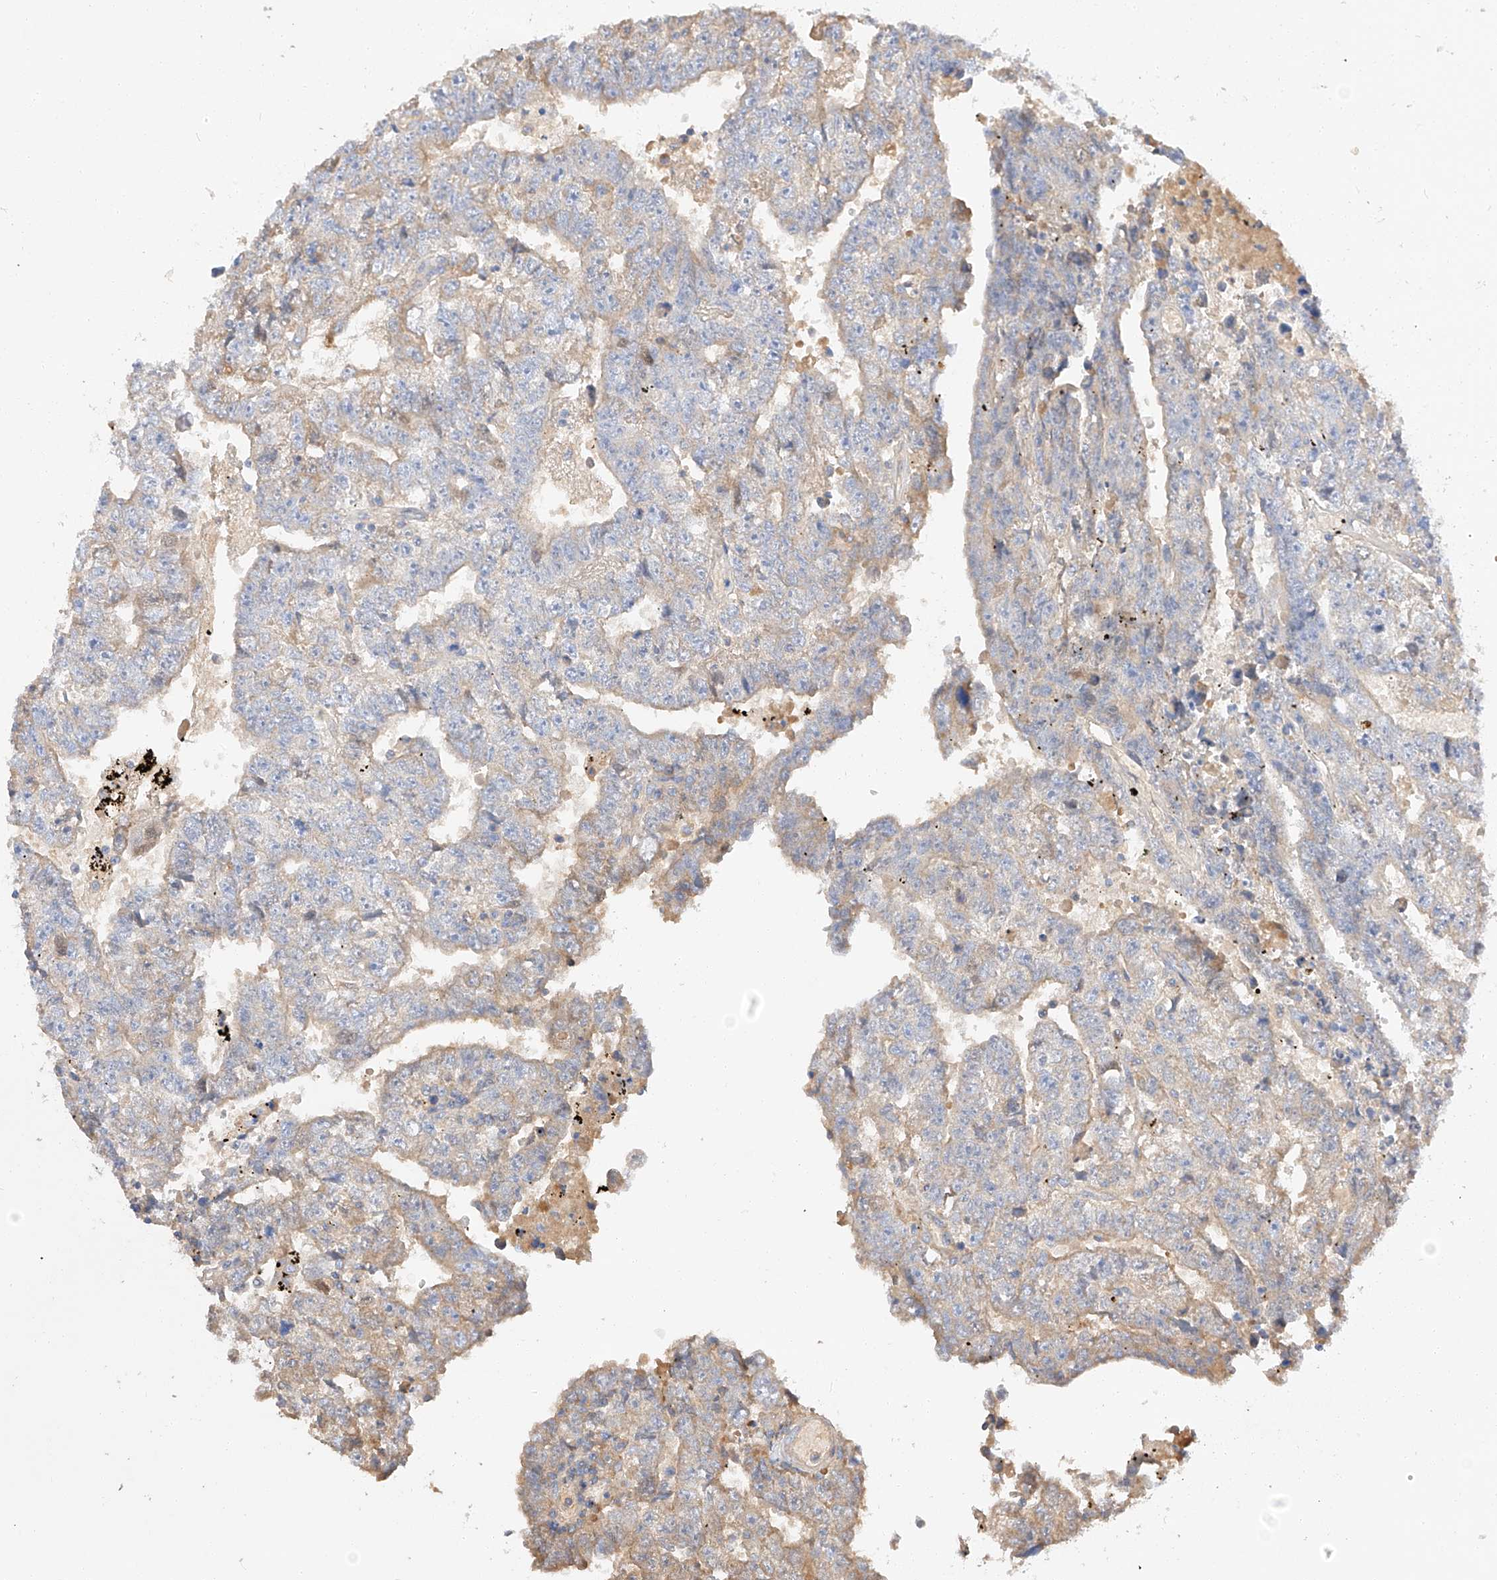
{"staining": {"intensity": "weak", "quantity": "<25%", "location": "cytoplasmic/membranous"}, "tissue": "testis cancer", "cell_type": "Tumor cells", "image_type": "cancer", "snomed": [{"axis": "morphology", "description": "Carcinoma, Embryonal, NOS"}, {"axis": "topography", "description": "Testis"}], "caption": "Tumor cells show no significant expression in testis embryonal carcinoma.", "gene": "MAP7", "patient": {"sex": "male", "age": 25}}